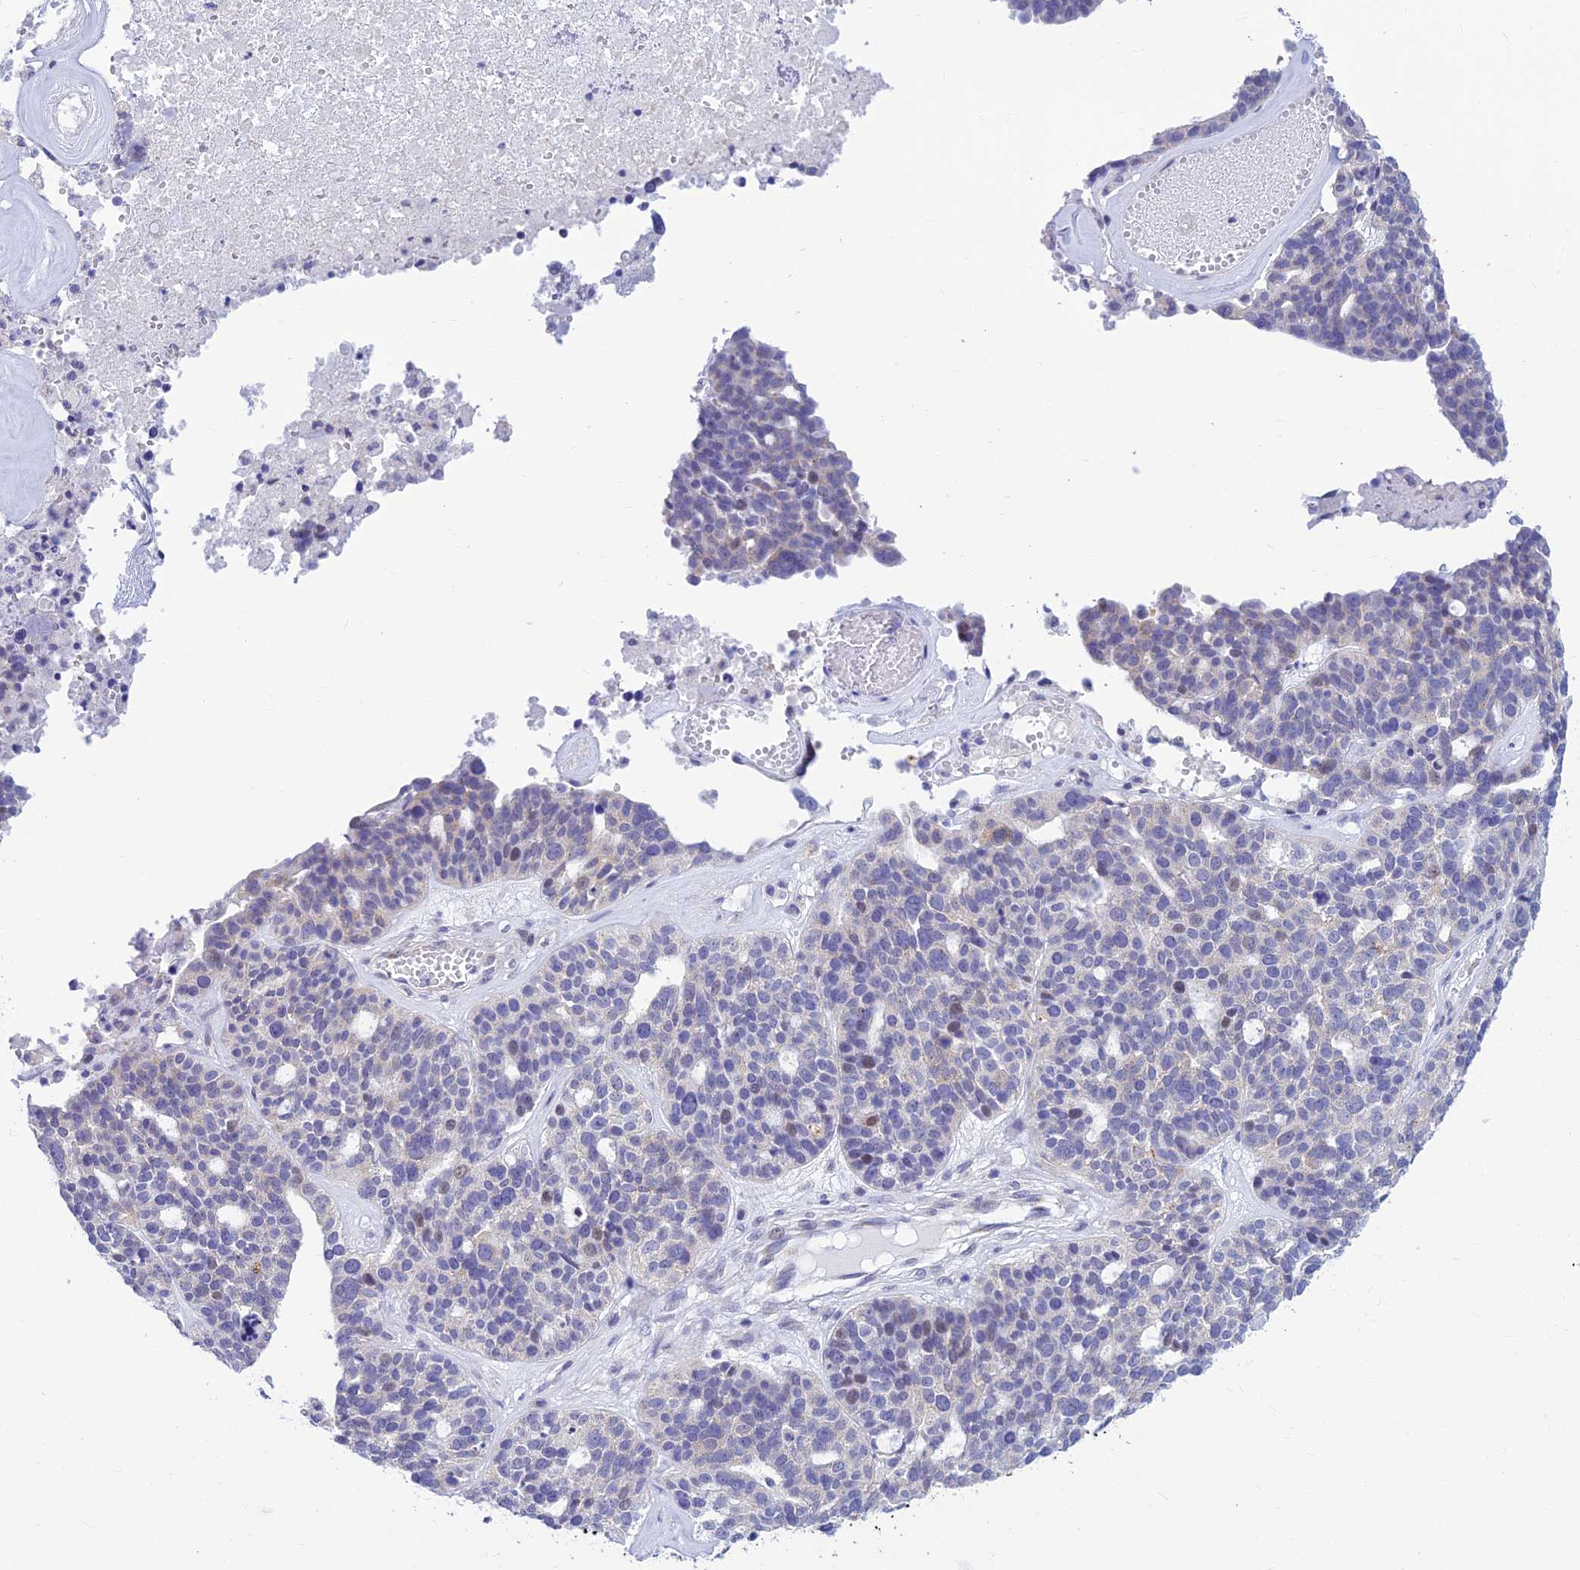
{"staining": {"intensity": "negative", "quantity": "none", "location": "none"}, "tissue": "ovarian cancer", "cell_type": "Tumor cells", "image_type": "cancer", "snomed": [{"axis": "morphology", "description": "Cystadenocarcinoma, serous, NOS"}, {"axis": "topography", "description": "Ovary"}], "caption": "Immunohistochemistry (IHC) of ovarian serous cystadenocarcinoma displays no staining in tumor cells.", "gene": "INKA1", "patient": {"sex": "female", "age": 59}}